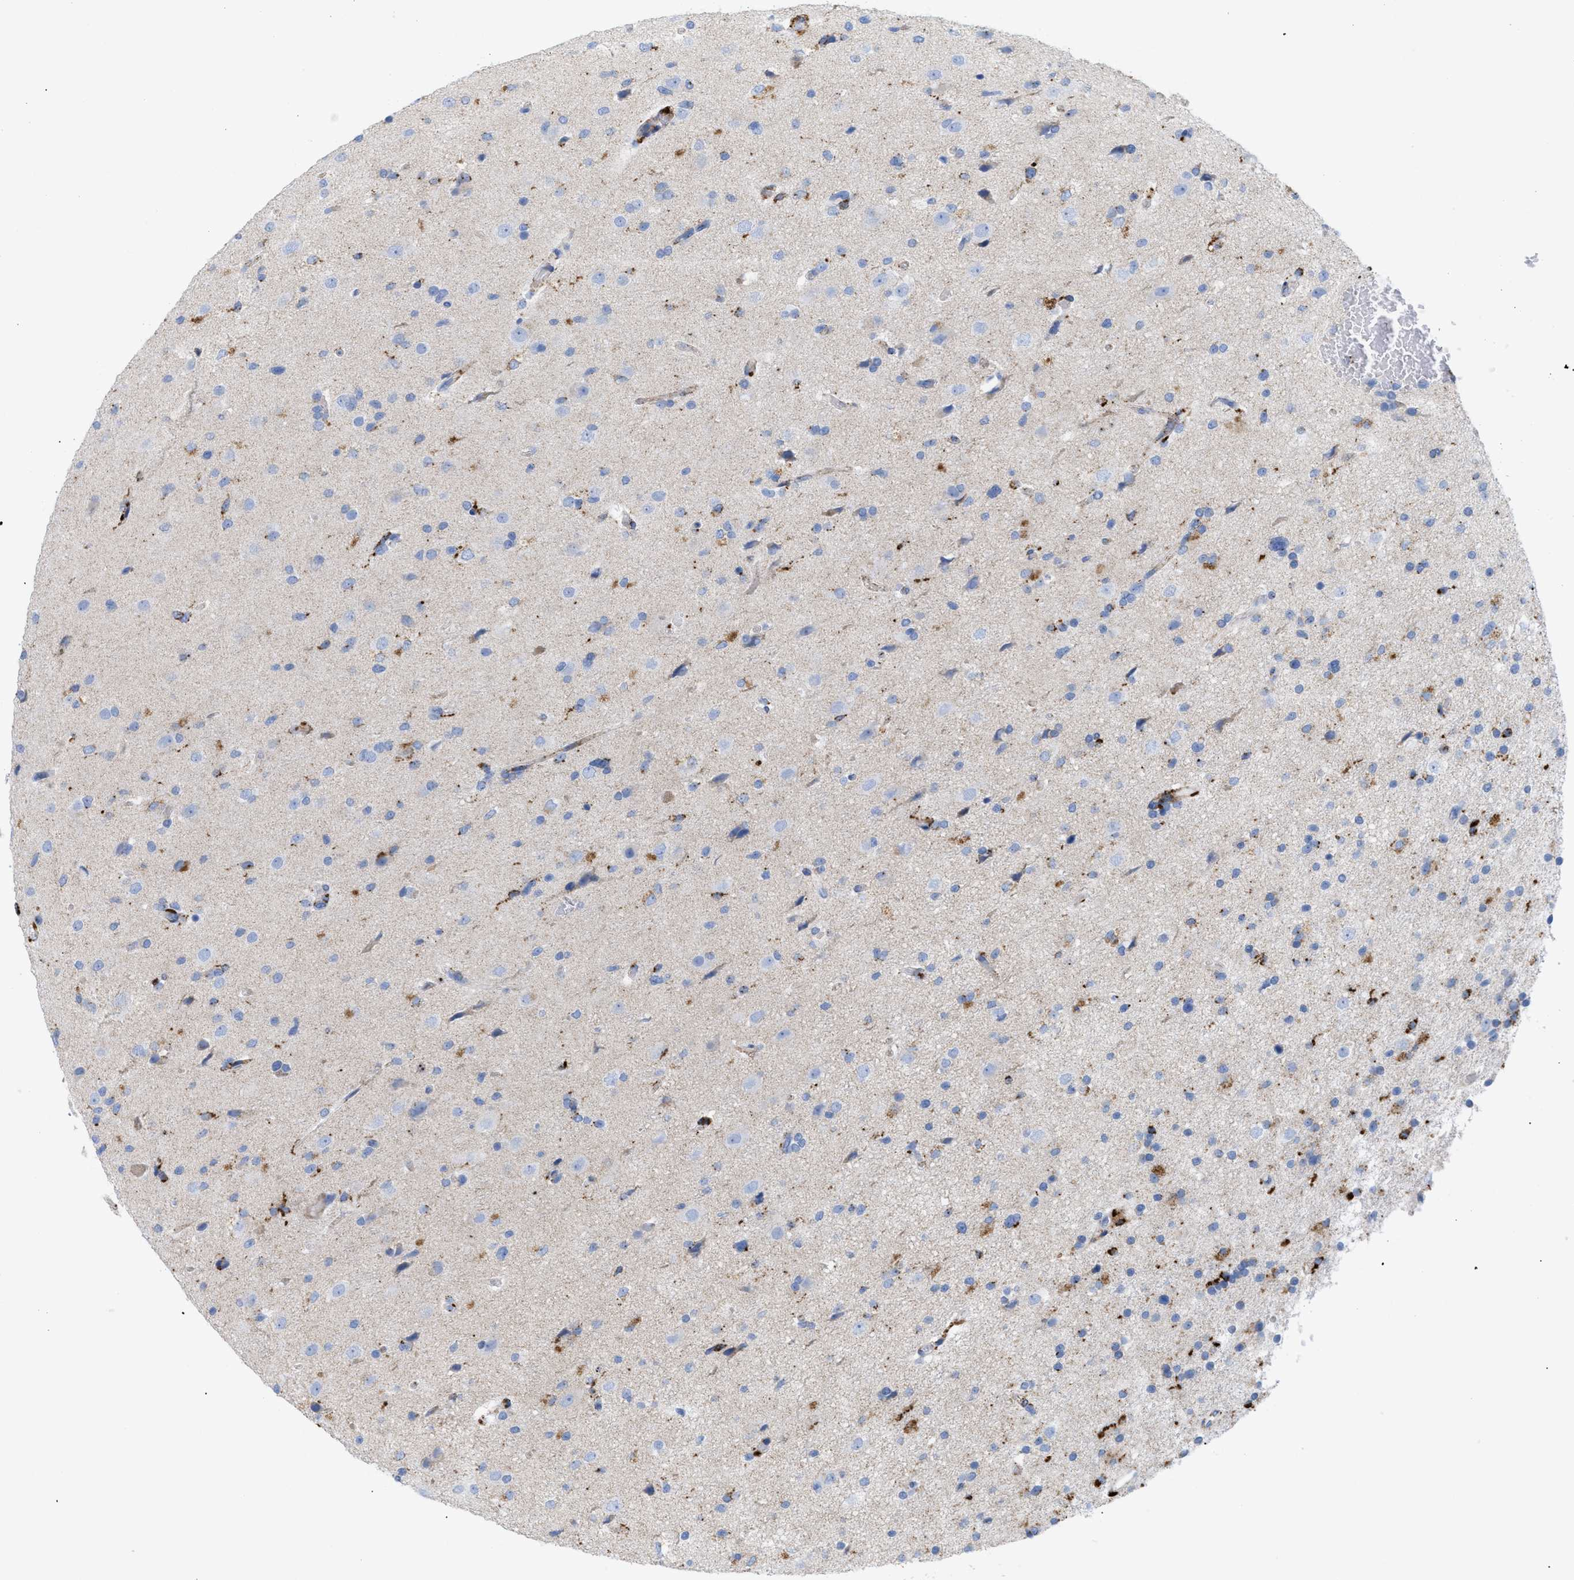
{"staining": {"intensity": "moderate", "quantity": "<25%", "location": "cytoplasmic/membranous"}, "tissue": "glioma", "cell_type": "Tumor cells", "image_type": "cancer", "snomed": [{"axis": "morphology", "description": "Glioma, malignant, High grade"}, {"axis": "topography", "description": "Brain"}], "caption": "The photomicrograph shows staining of malignant glioma (high-grade), revealing moderate cytoplasmic/membranous protein expression (brown color) within tumor cells.", "gene": "DRAM2", "patient": {"sex": "male", "age": 33}}